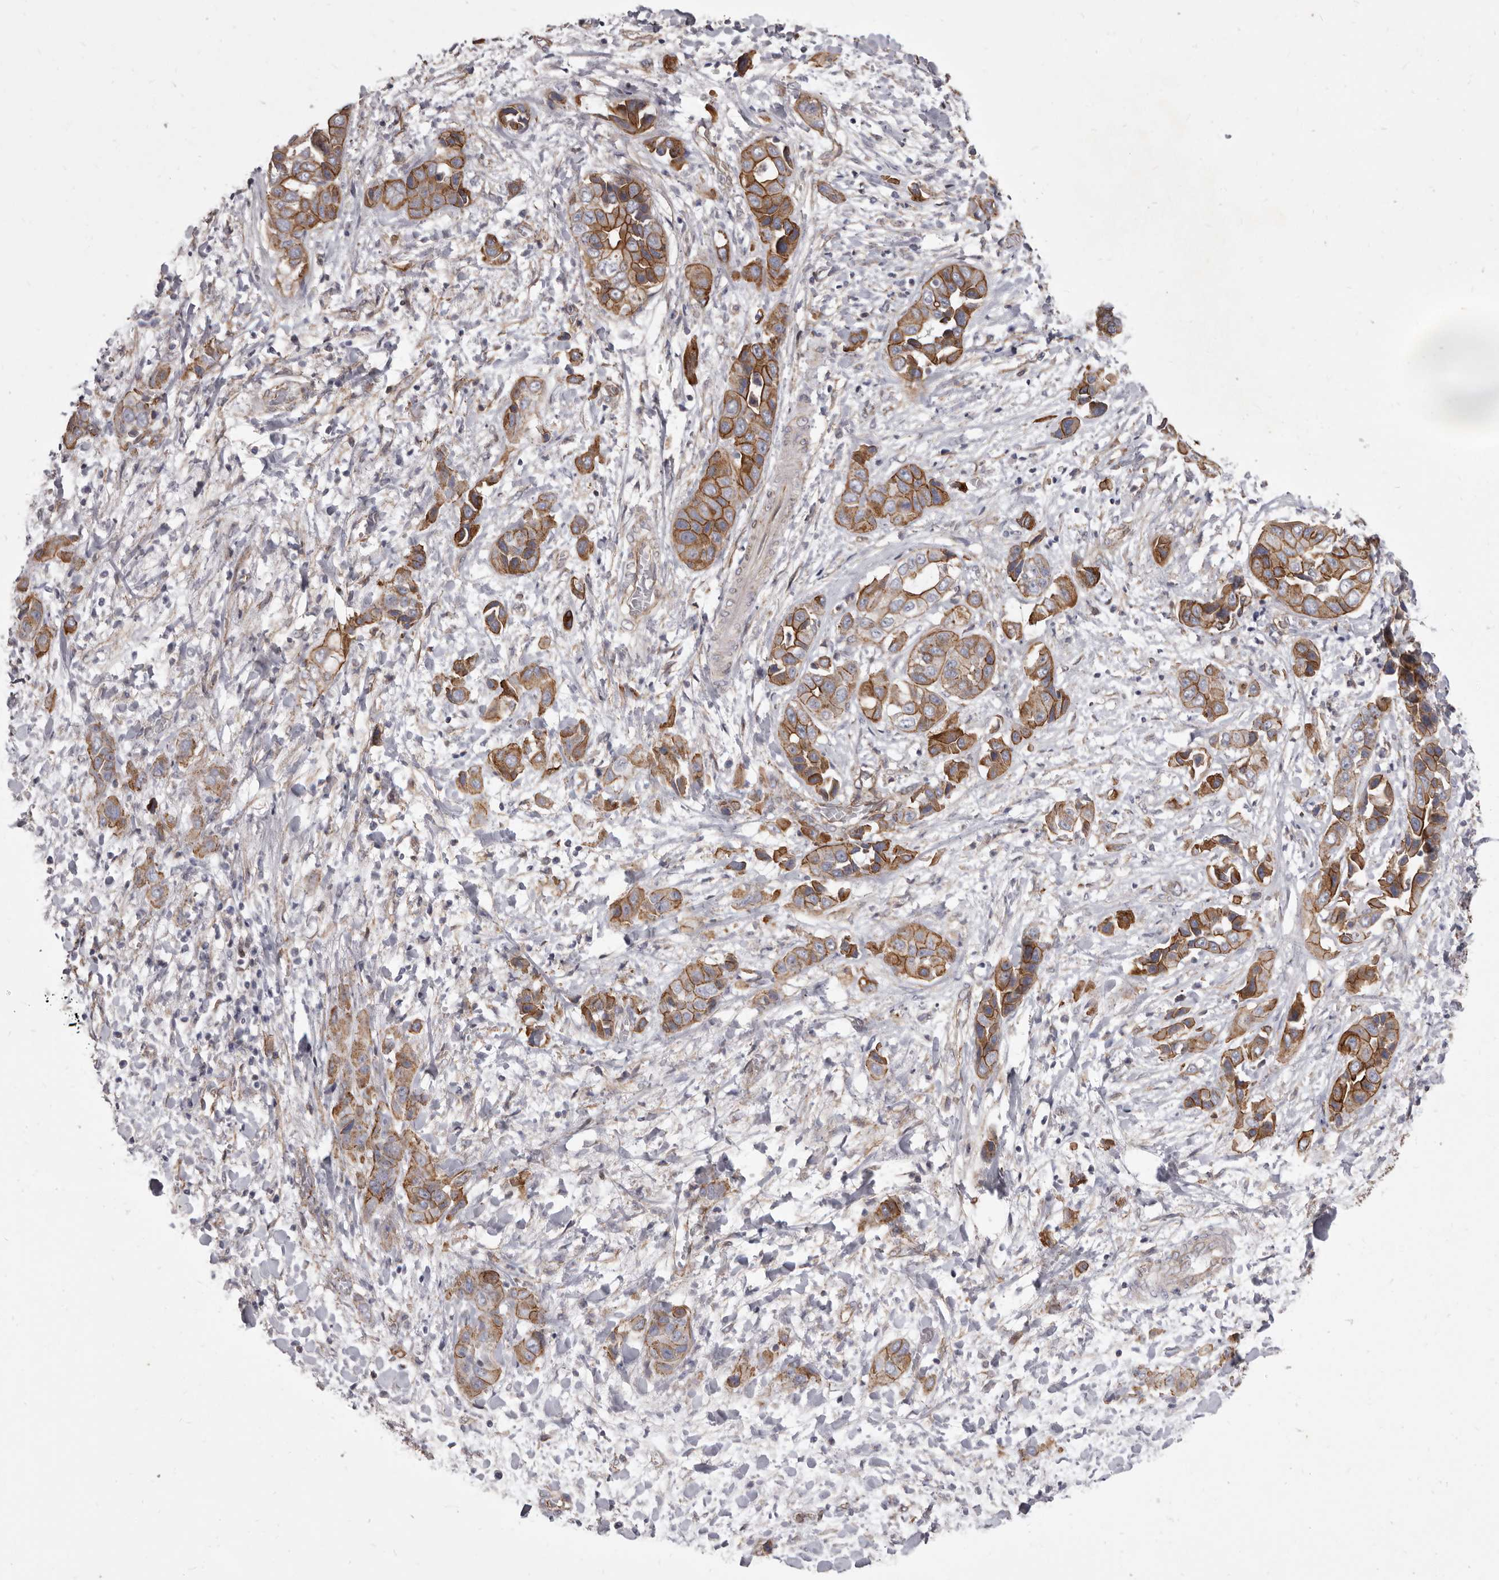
{"staining": {"intensity": "moderate", "quantity": ">75%", "location": "cytoplasmic/membranous"}, "tissue": "liver cancer", "cell_type": "Tumor cells", "image_type": "cancer", "snomed": [{"axis": "morphology", "description": "Cholangiocarcinoma"}, {"axis": "topography", "description": "Liver"}], "caption": "Brown immunohistochemical staining in liver cancer (cholangiocarcinoma) exhibits moderate cytoplasmic/membranous positivity in approximately >75% of tumor cells. Using DAB (3,3'-diaminobenzidine) (brown) and hematoxylin (blue) stains, captured at high magnification using brightfield microscopy.", "gene": "P2RX6", "patient": {"sex": "female", "age": 52}}